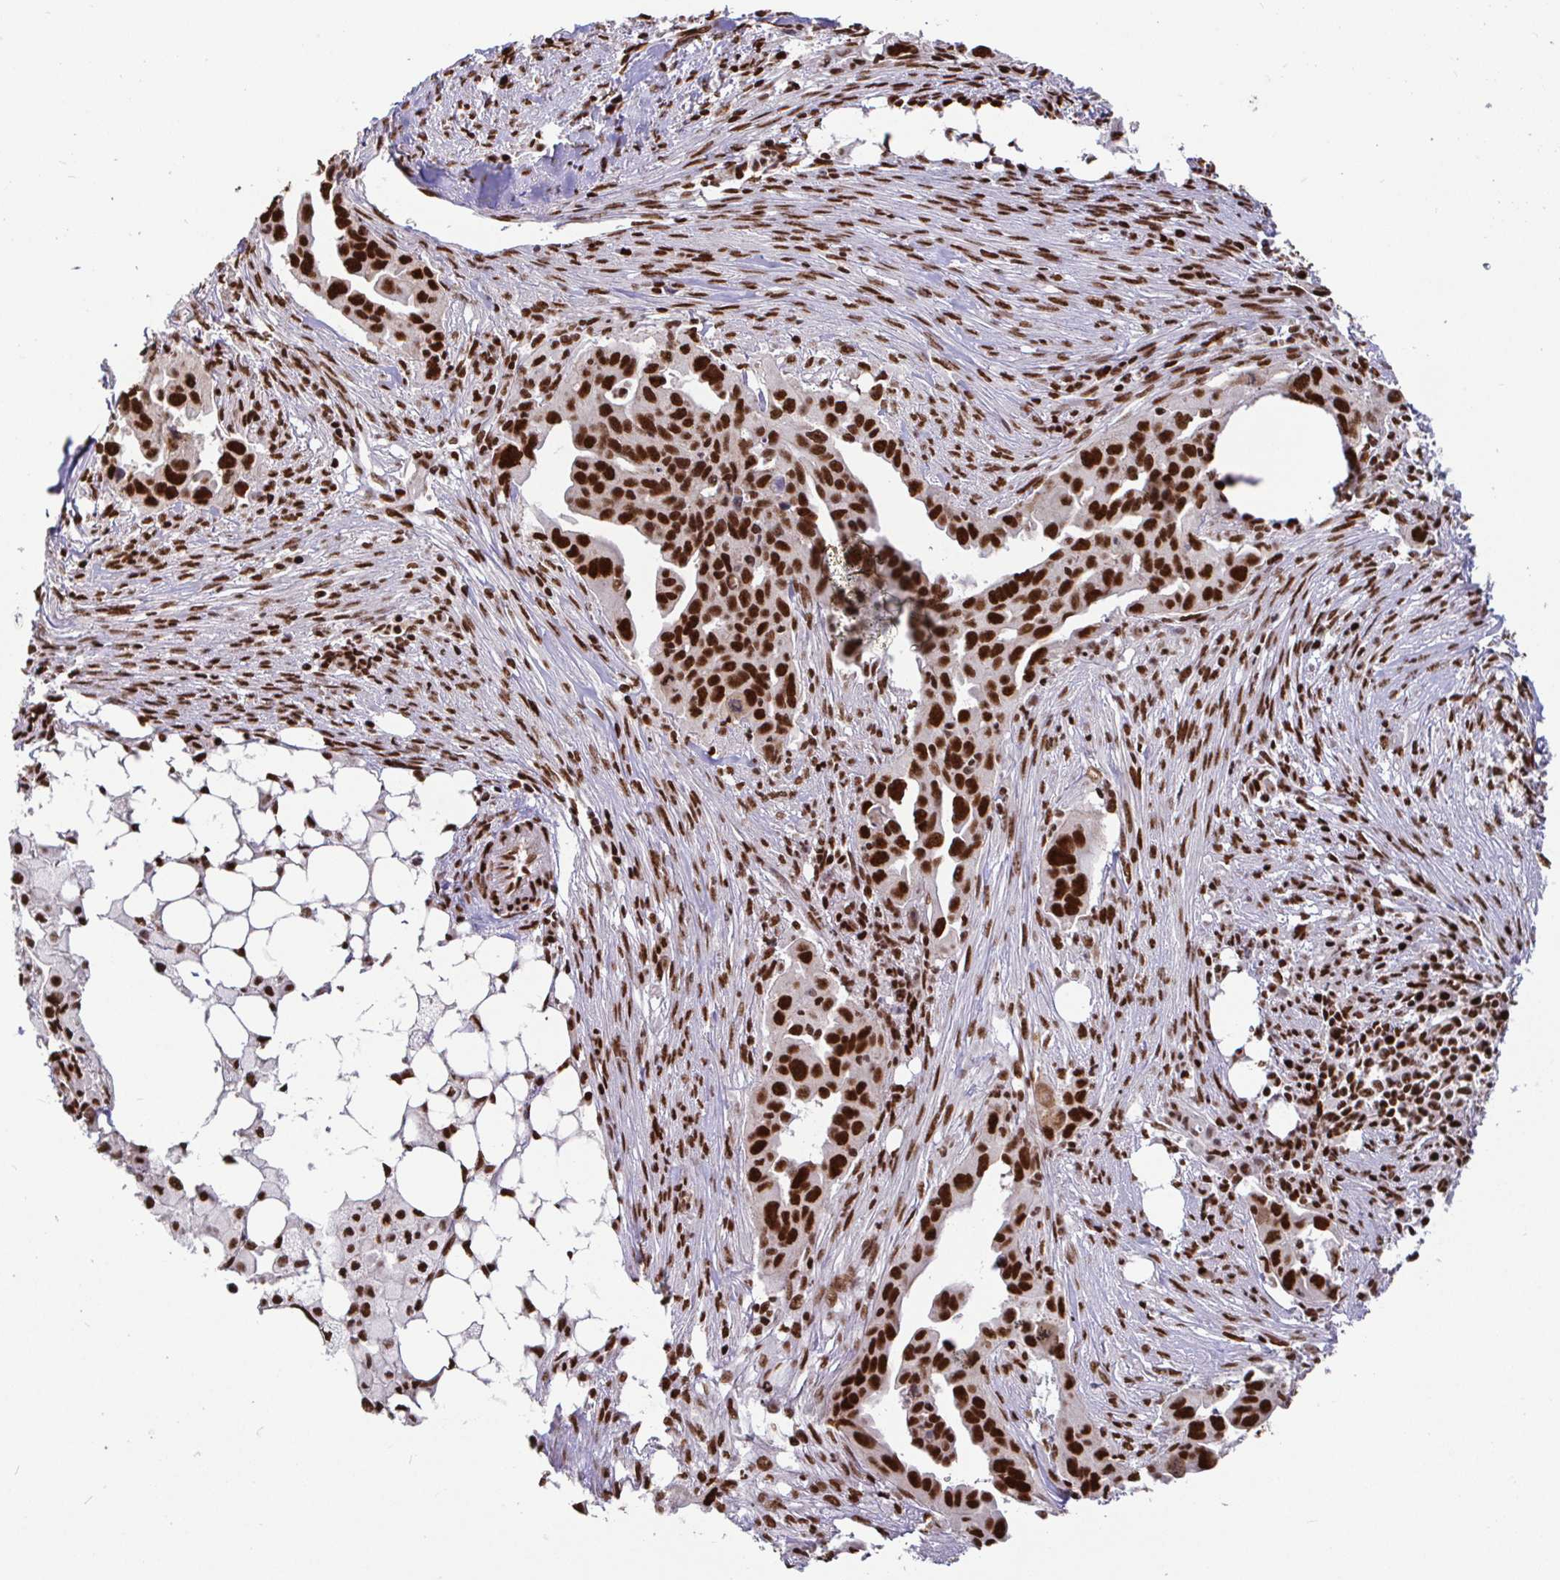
{"staining": {"intensity": "strong", "quantity": ">75%", "location": "nuclear"}, "tissue": "ovarian cancer", "cell_type": "Tumor cells", "image_type": "cancer", "snomed": [{"axis": "morphology", "description": "Carcinoma, endometroid"}, {"axis": "morphology", "description": "Cystadenocarcinoma, serous, NOS"}, {"axis": "topography", "description": "Ovary"}], "caption": "IHC (DAB) staining of human ovarian serous cystadenocarcinoma reveals strong nuclear protein expression in approximately >75% of tumor cells.", "gene": "SP3", "patient": {"sex": "female", "age": 45}}